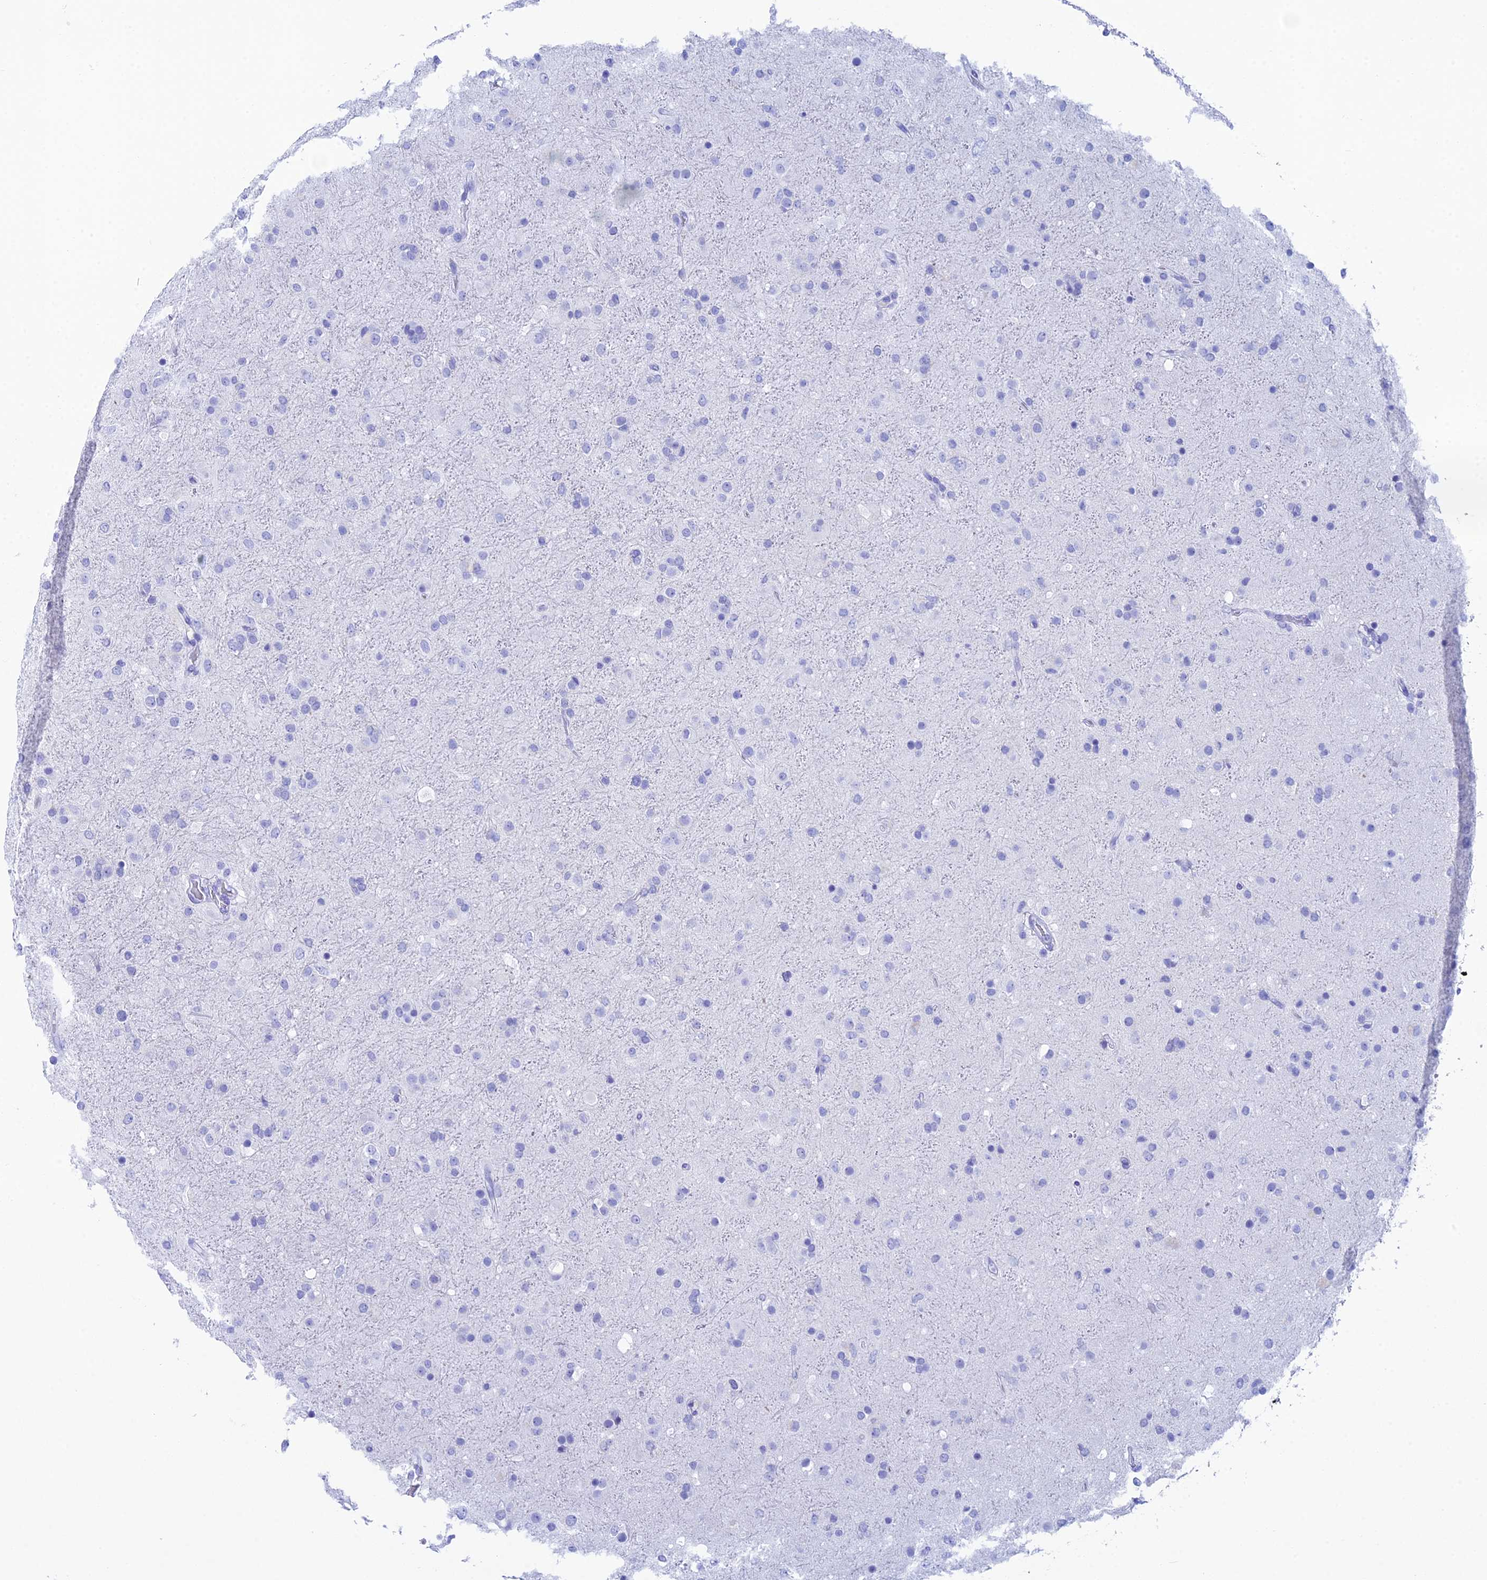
{"staining": {"intensity": "negative", "quantity": "none", "location": "none"}, "tissue": "glioma", "cell_type": "Tumor cells", "image_type": "cancer", "snomed": [{"axis": "morphology", "description": "Glioma, malignant, Low grade"}, {"axis": "topography", "description": "Brain"}], "caption": "IHC photomicrograph of human glioma stained for a protein (brown), which displays no staining in tumor cells.", "gene": "REG1A", "patient": {"sex": "male", "age": 65}}